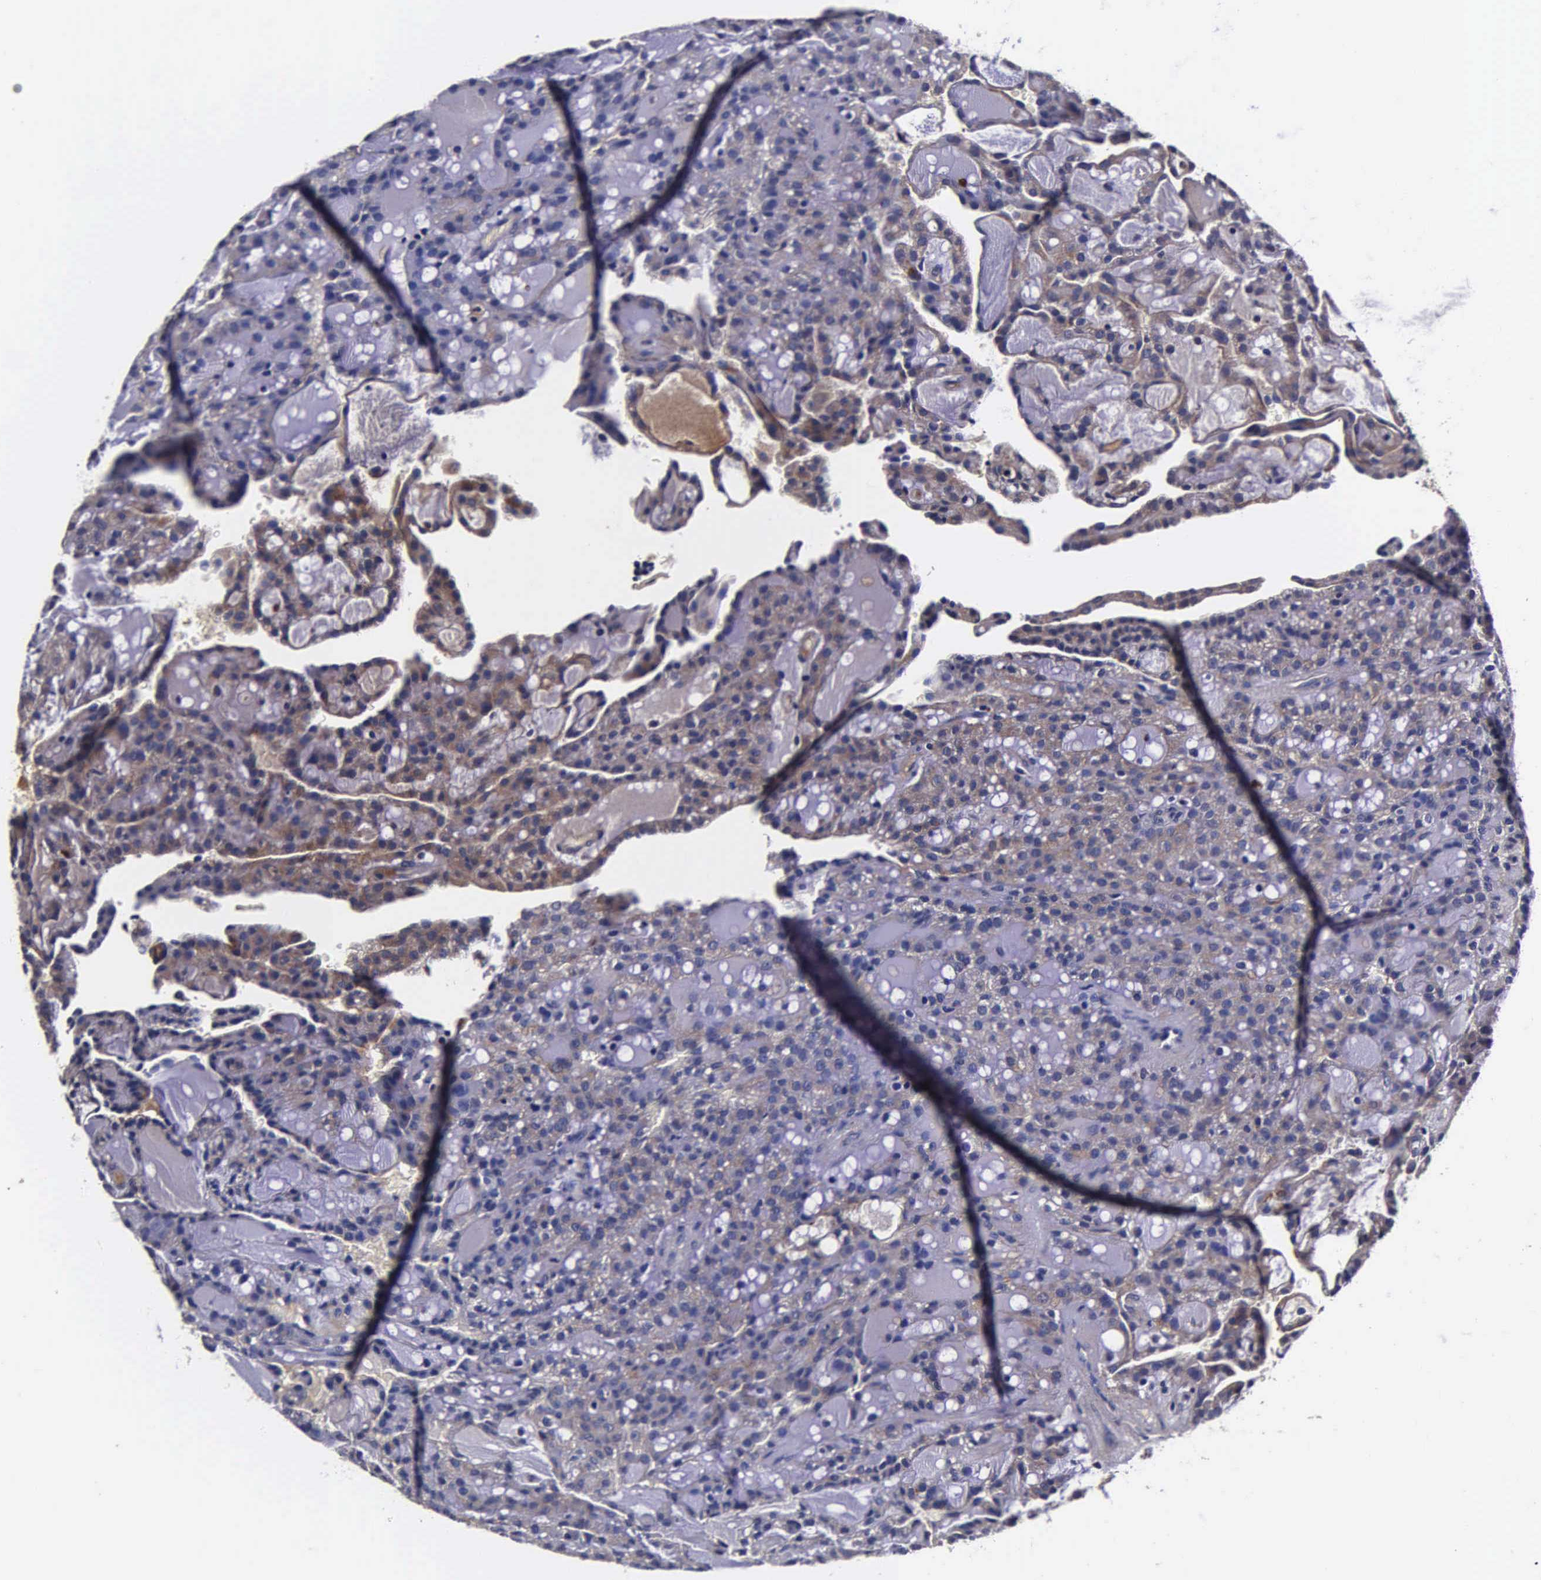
{"staining": {"intensity": "weak", "quantity": "25%-75%", "location": "cytoplasmic/membranous"}, "tissue": "renal cancer", "cell_type": "Tumor cells", "image_type": "cancer", "snomed": [{"axis": "morphology", "description": "Adenocarcinoma, NOS"}, {"axis": "topography", "description": "Kidney"}], "caption": "Renal cancer stained with a brown dye exhibits weak cytoplasmic/membranous positive expression in approximately 25%-75% of tumor cells.", "gene": "CST3", "patient": {"sex": "male", "age": 63}}